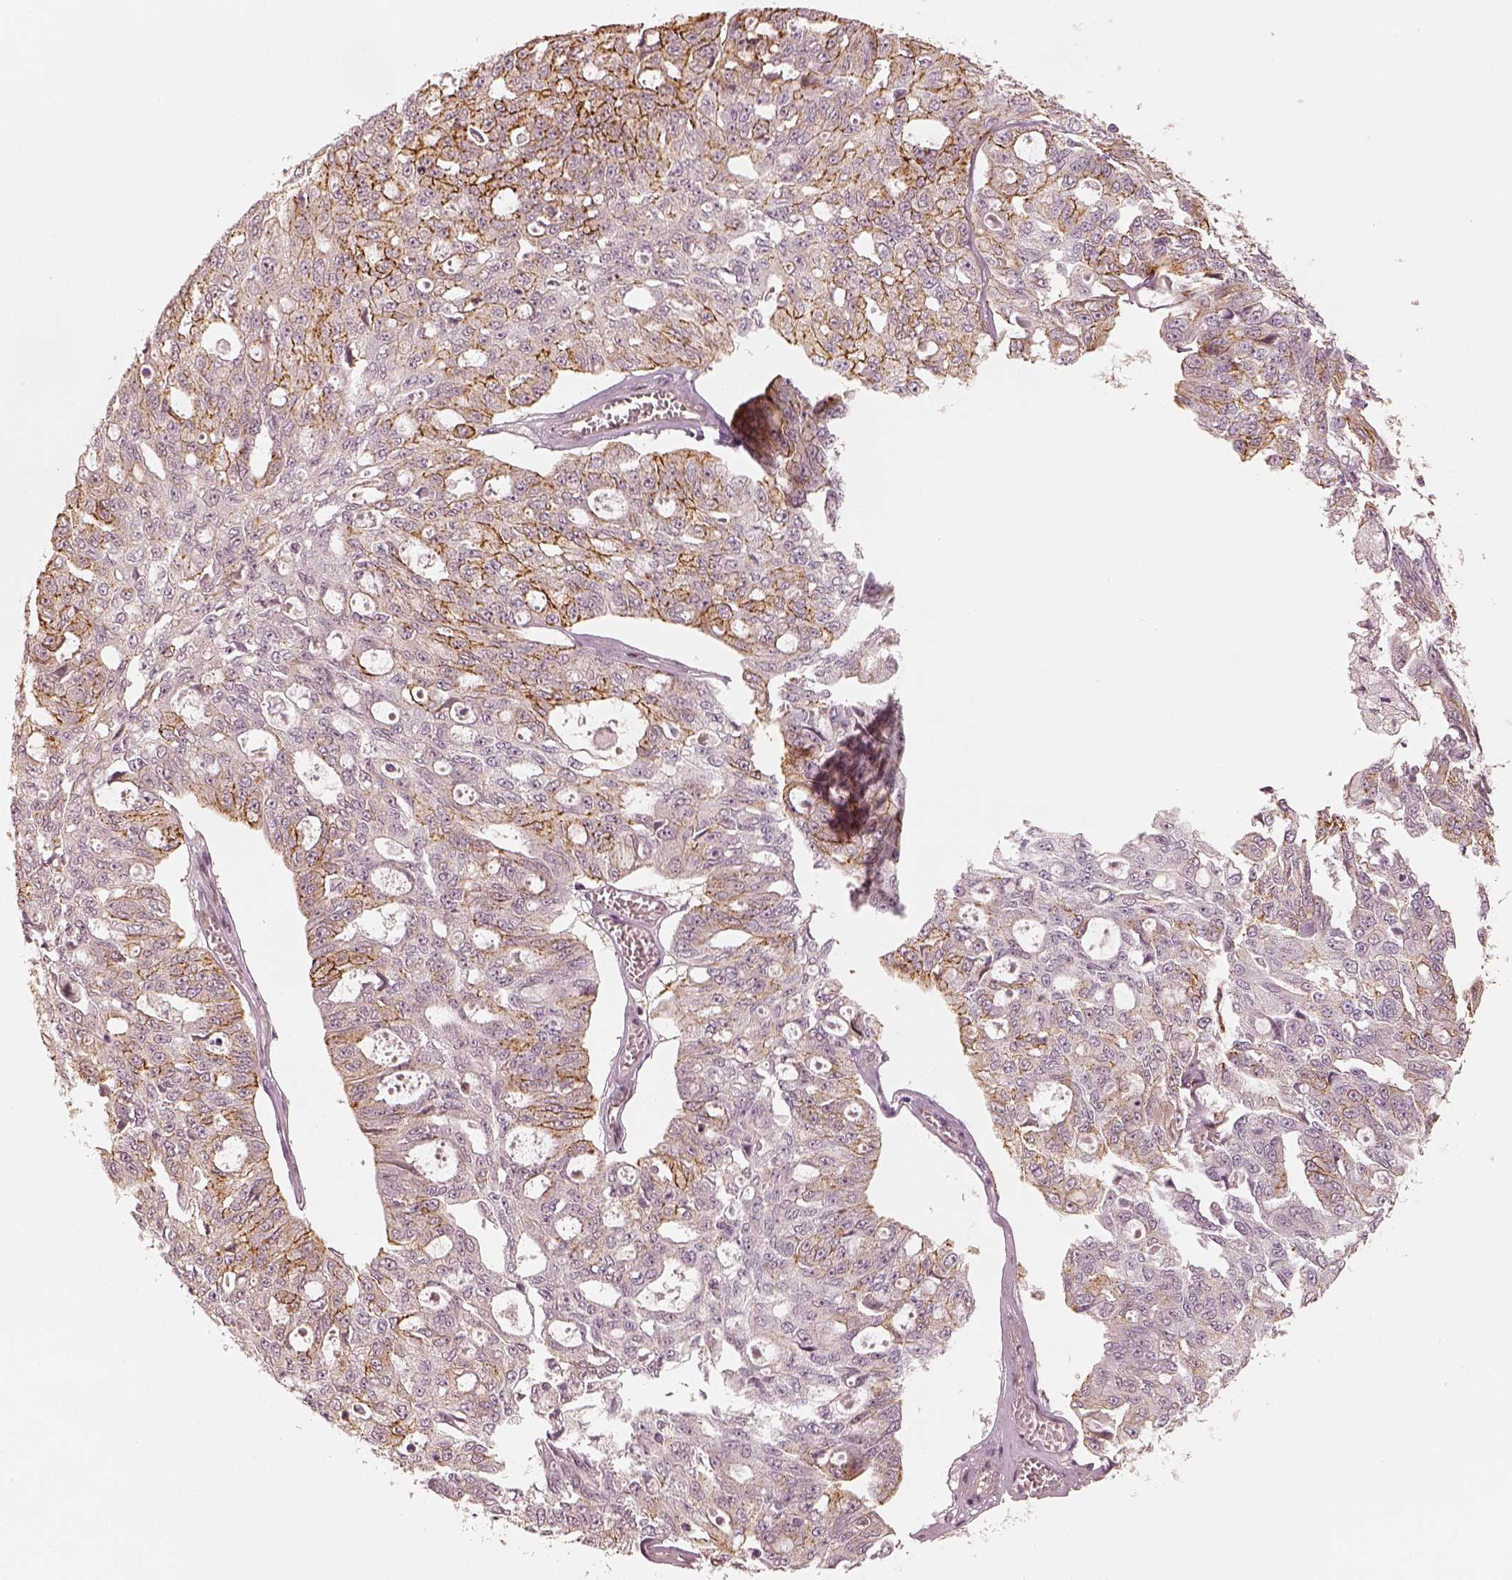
{"staining": {"intensity": "moderate", "quantity": "<25%", "location": "cytoplasmic/membranous"}, "tissue": "ovarian cancer", "cell_type": "Tumor cells", "image_type": "cancer", "snomed": [{"axis": "morphology", "description": "Carcinoma, endometroid"}, {"axis": "topography", "description": "Ovary"}], "caption": "Protein expression by IHC reveals moderate cytoplasmic/membranous expression in about <25% of tumor cells in ovarian cancer.", "gene": "GORASP2", "patient": {"sex": "female", "age": 65}}